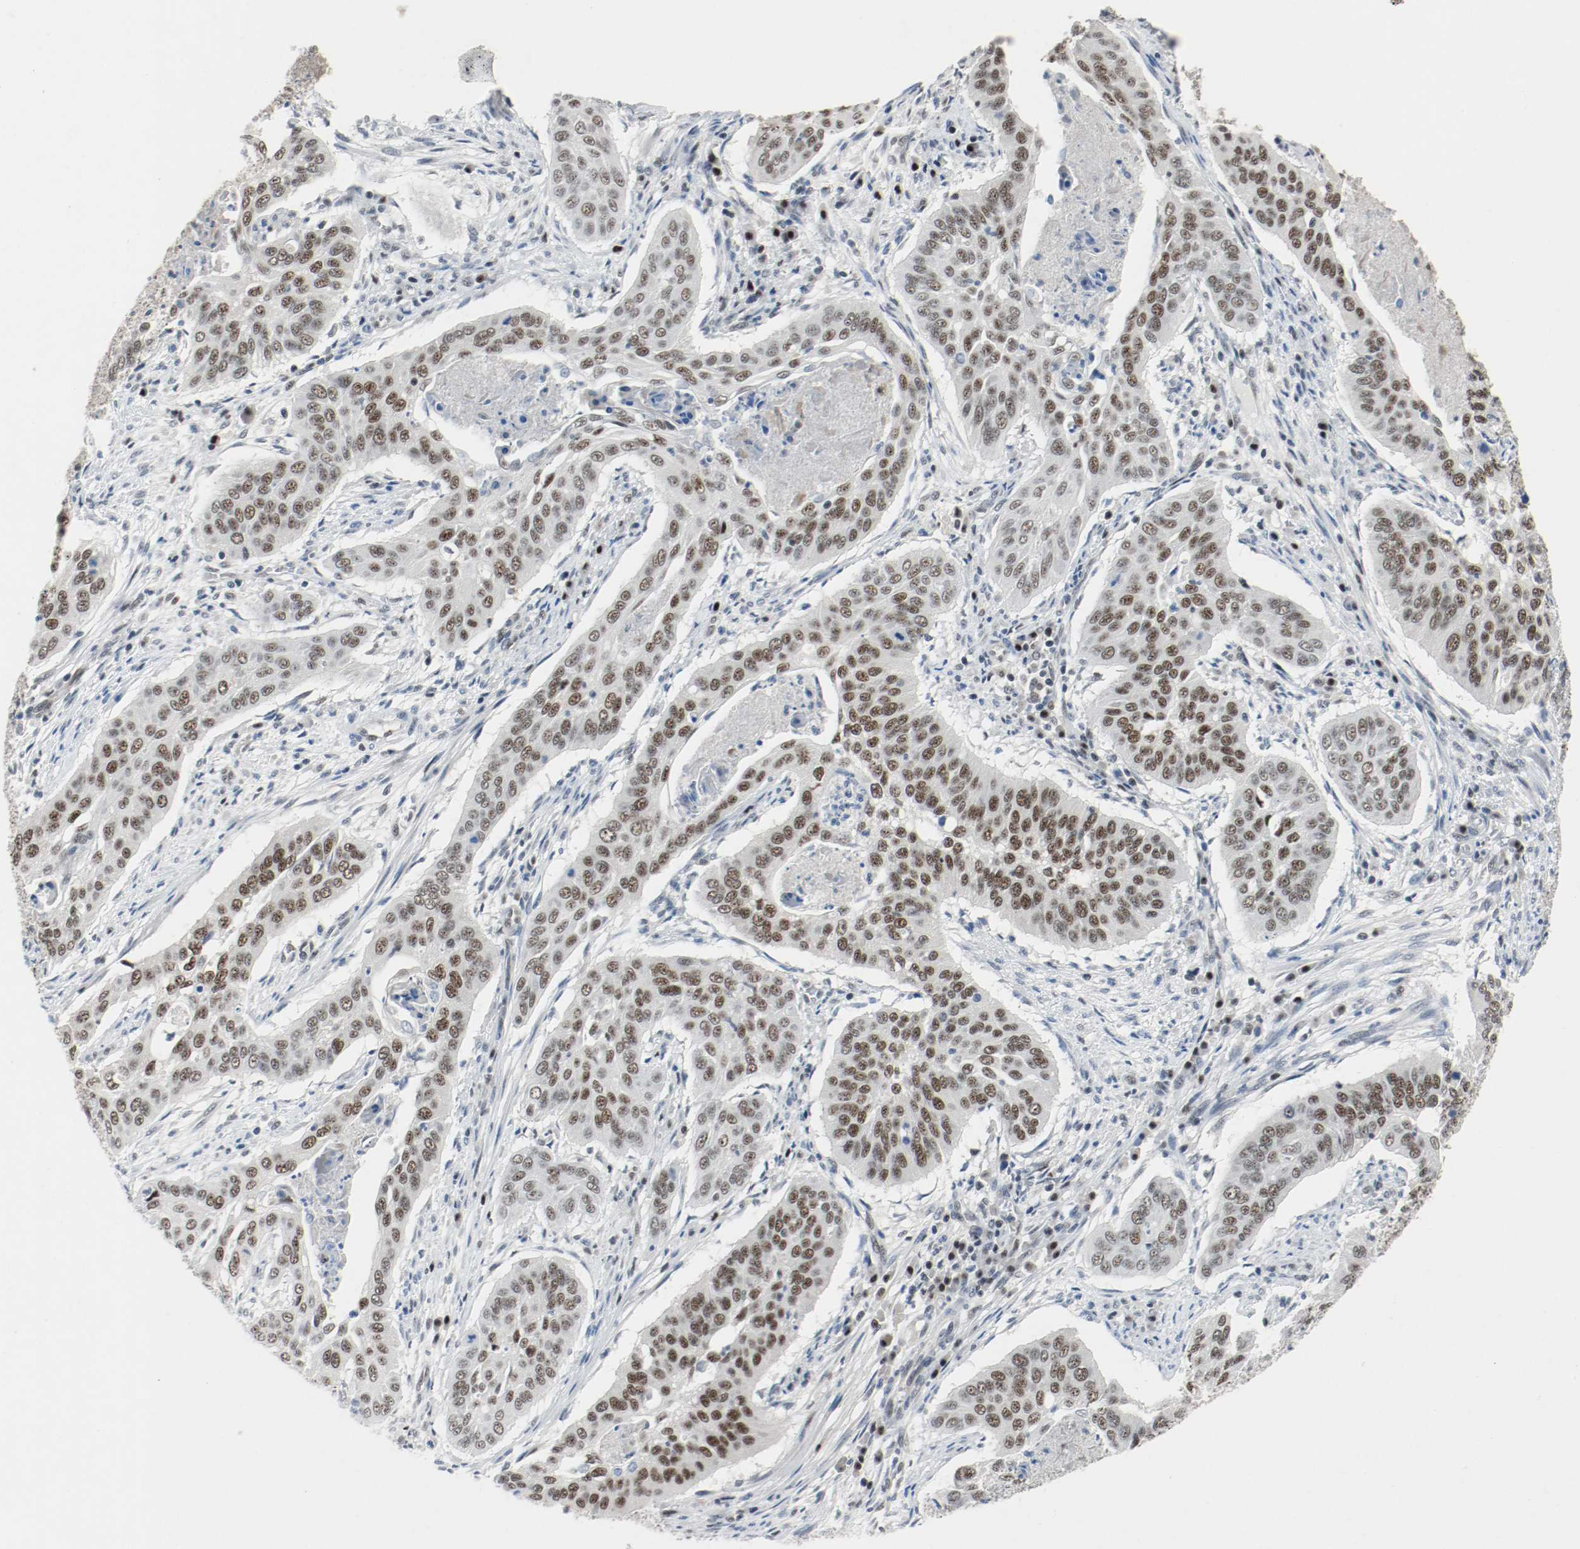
{"staining": {"intensity": "moderate", "quantity": ">75%", "location": "nuclear"}, "tissue": "cervical cancer", "cell_type": "Tumor cells", "image_type": "cancer", "snomed": [{"axis": "morphology", "description": "Squamous cell carcinoma, NOS"}, {"axis": "topography", "description": "Cervix"}], "caption": "An image showing moderate nuclear positivity in about >75% of tumor cells in cervical squamous cell carcinoma, as visualized by brown immunohistochemical staining.", "gene": "ASH1L", "patient": {"sex": "female", "age": 39}}